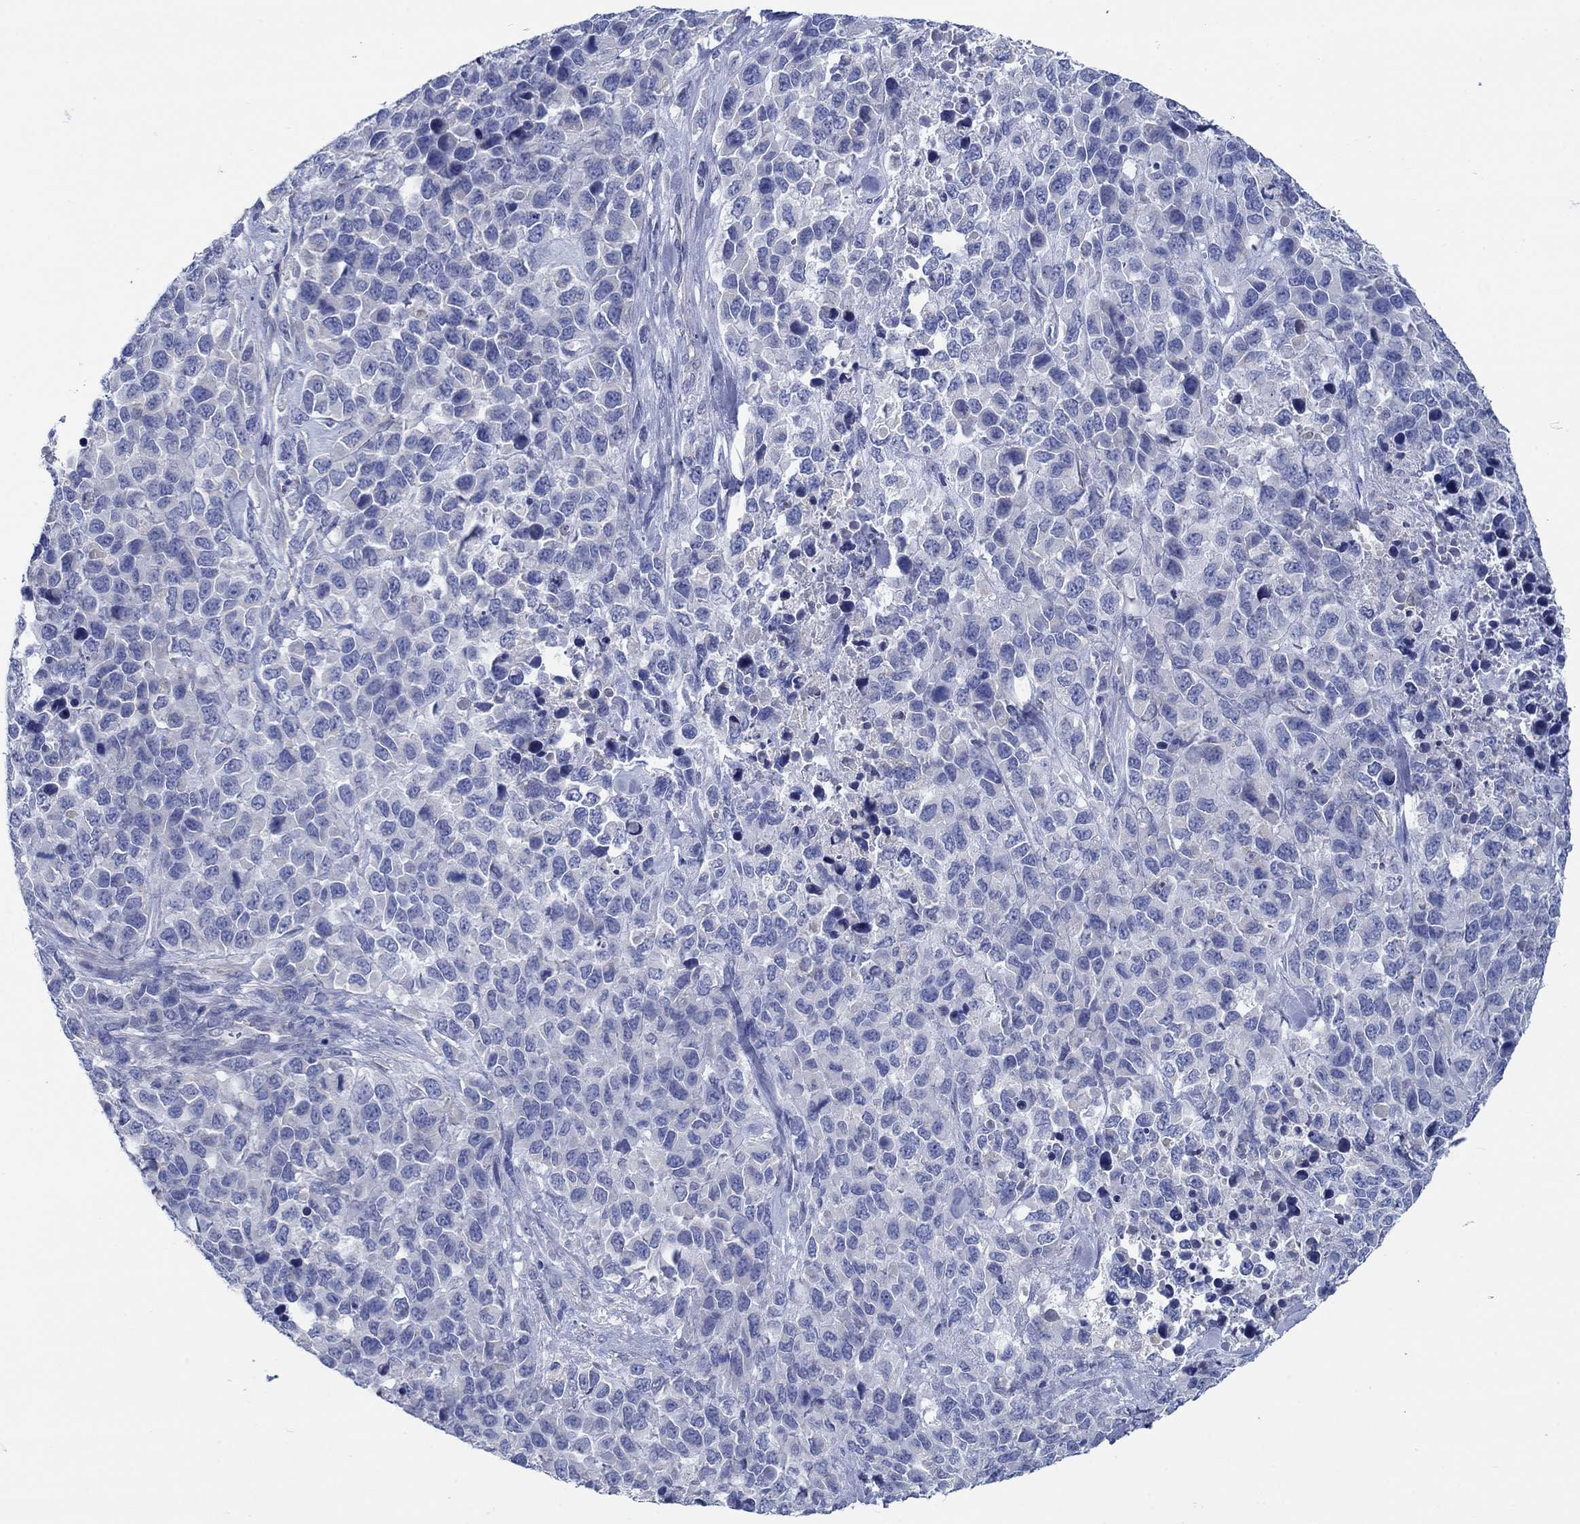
{"staining": {"intensity": "negative", "quantity": "none", "location": "none"}, "tissue": "melanoma", "cell_type": "Tumor cells", "image_type": "cancer", "snomed": [{"axis": "morphology", "description": "Malignant melanoma, Metastatic site"}, {"axis": "topography", "description": "Skin"}], "caption": "DAB (3,3'-diaminobenzidine) immunohistochemical staining of human malignant melanoma (metastatic site) displays no significant expression in tumor cells.", "gene": "TRIM16", "patient": {"sex": "male", "age": 84}}